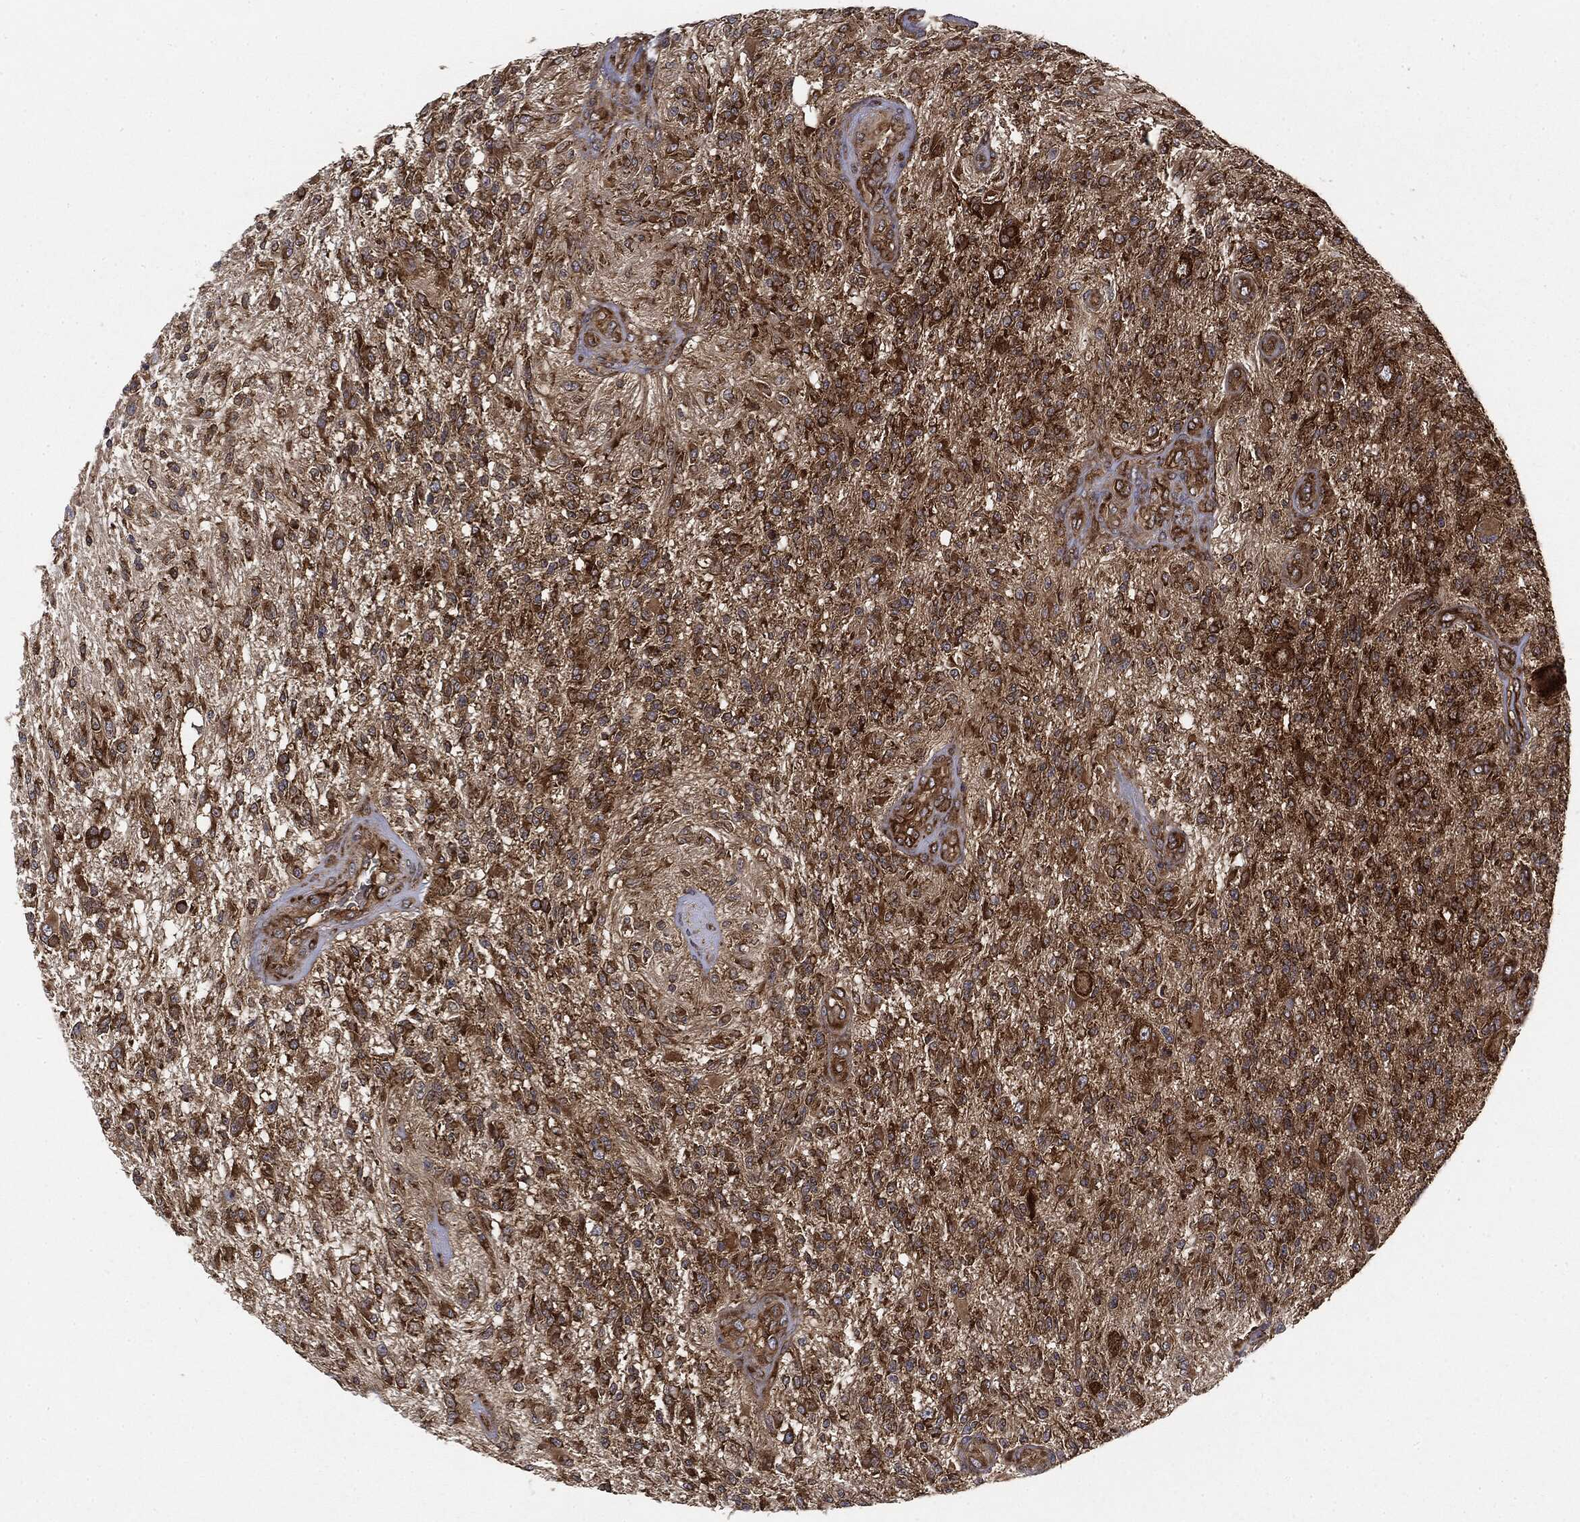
{"staining": {"intensity": "strong", "quantity": ">75%", "location": "cytoplasmic/membranous"}, "tissue": "glioma", "cell_type": "Tumor cells", "image_type": "cancer", "snomed": [{"axis": "morphology", "description": "Glioma, malignant, High grade"}, {"axis": "topography", "description": "Brain"}], "caption": "Immunohistochemical staining of high-grade glioma (malignant) displays high levels of strong cytoplasmic/membranous protein expression in about >75% of tumor cells.", "gene": "EIF2AK2", "patient": {"sex": "male", "age": 56}}